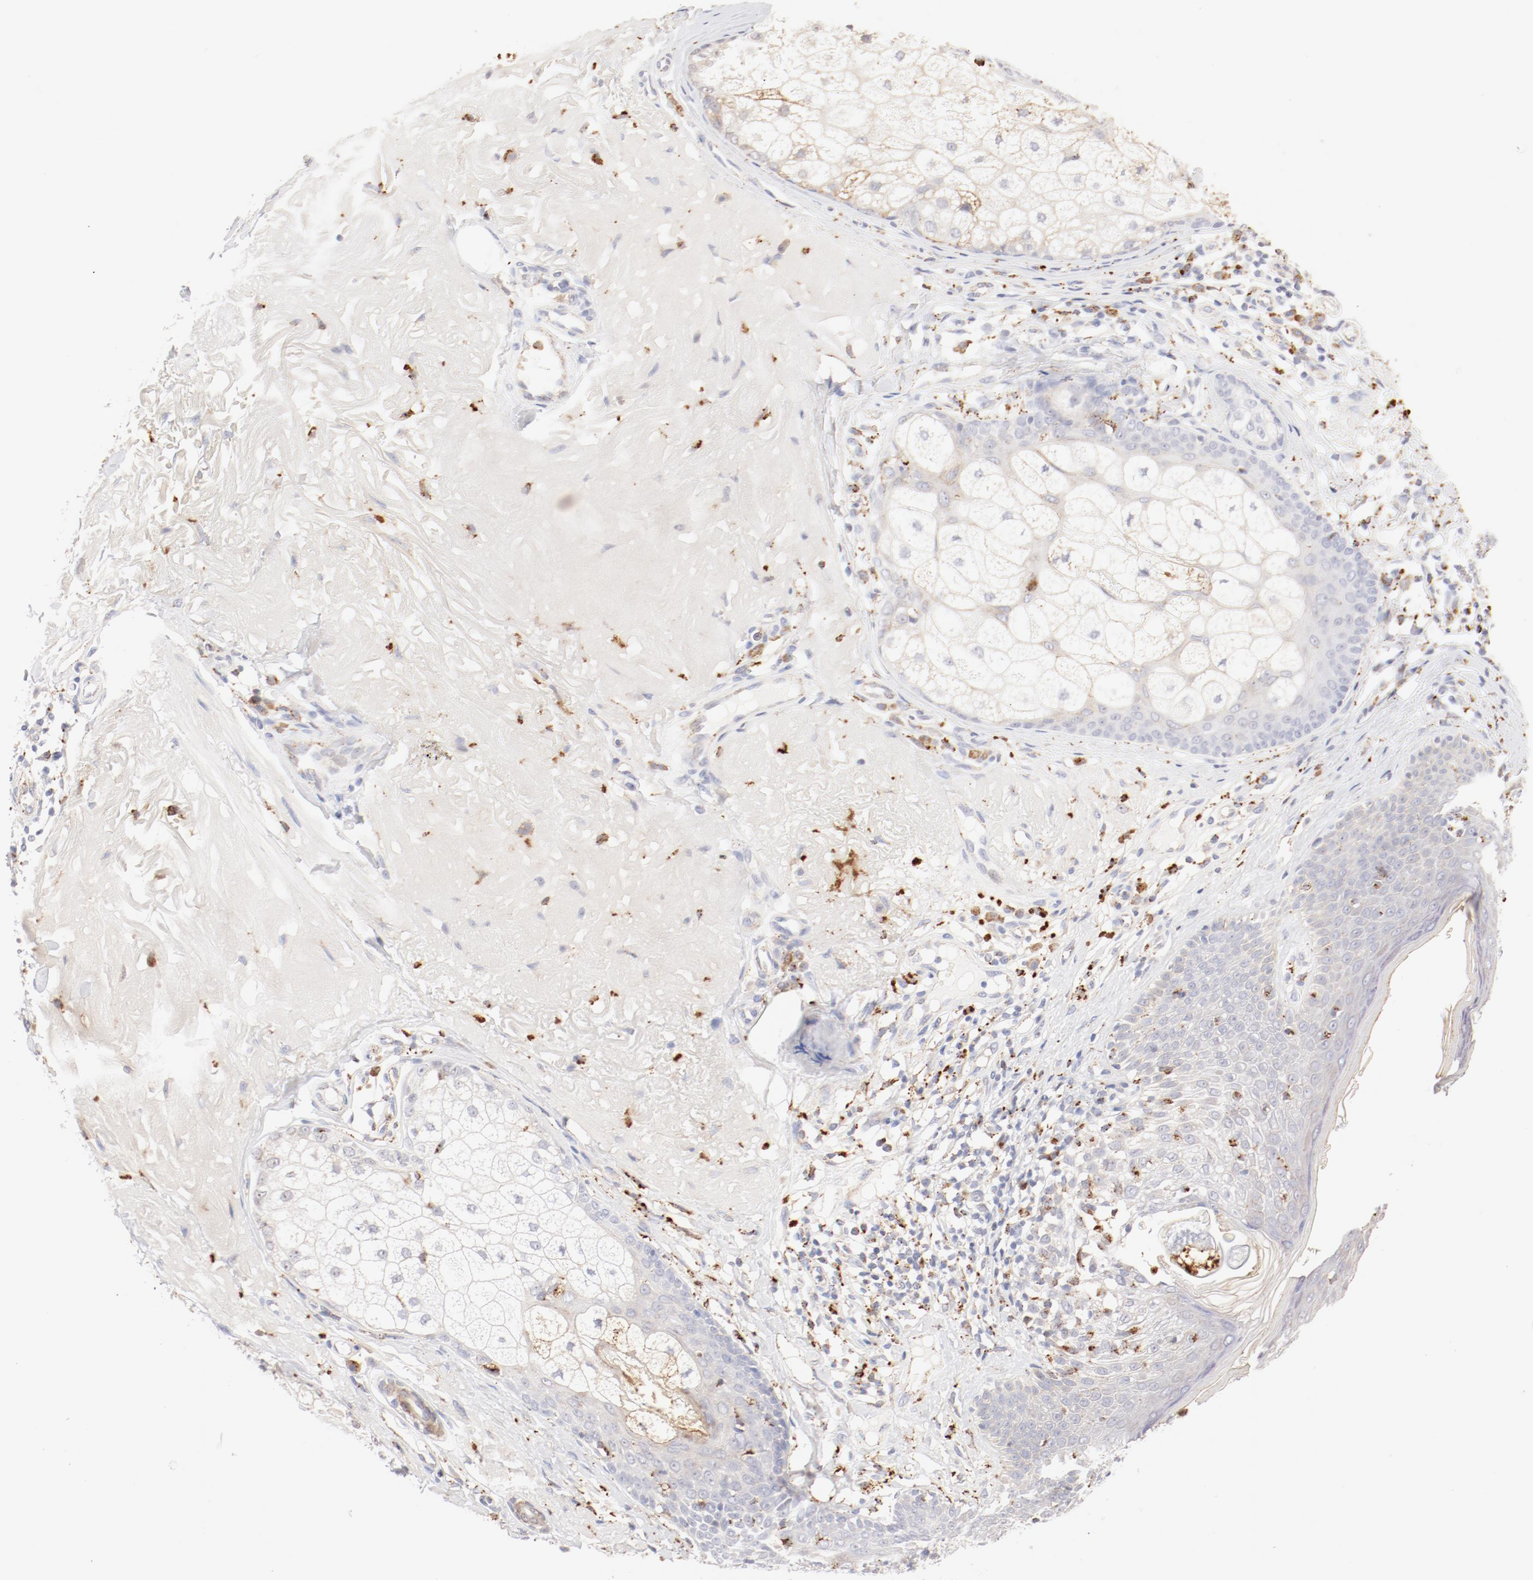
{"staining": {"intensity": "negative", "quantity": "none", "location": "none"}, "tissue": "skin cancer", "cell_type": "Tumor cells", "image_type": "cancer", "snomed": [{"axis": "morphology", "description": "Basal cell carcinoma"}, {"axis": "topography", "description": "Skin"}], "caption": "There is no significant staining in tumor cells of skin basal cell carcinoma. (Brightfield microscopy of DAB (3,3'-diaminobenzidine) immunohistochemistry at high magnification).", "gene": "CTSH", "patient": {"sex": "male", "age": 74}}